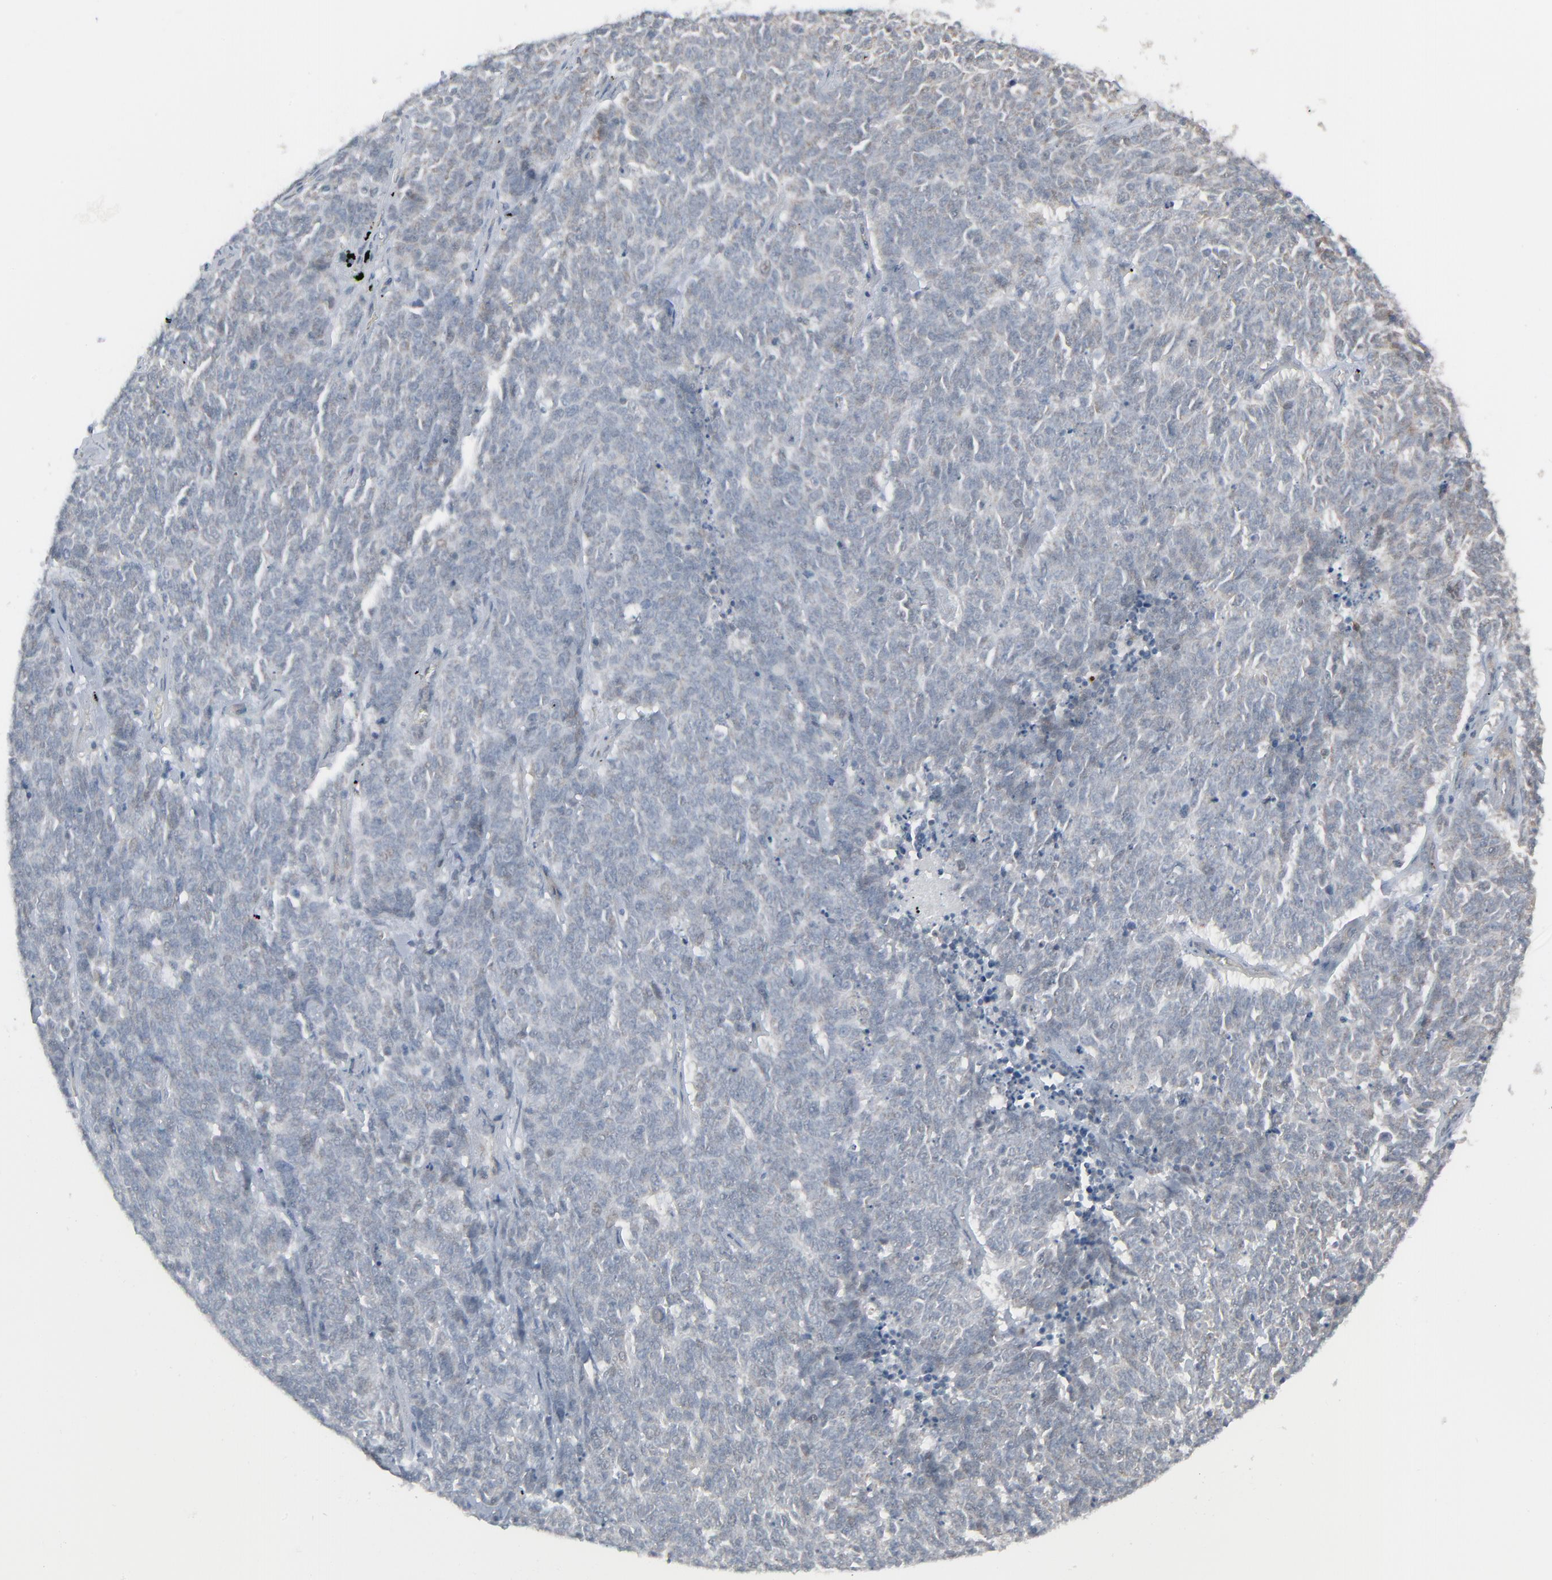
{"staining": {"intensity": "negative", "quantity": "none", "location": "none"}, "tissue": "lung cancer", "cell_type": "Tumor cells", "image_type": "cancer", "snomed": [{"axis": "morphology", "description": "Neoplasm, malignant, NOS"}, {"axis": "topography", "description": "Lung"}], "caption": "Neoplasm (malignant) (lung) was stained to show a protein in brown. There is no significant positivity in tumor cells.", "gene": "NEUROD1", "patient": {"sex": "female", "age": 58}}